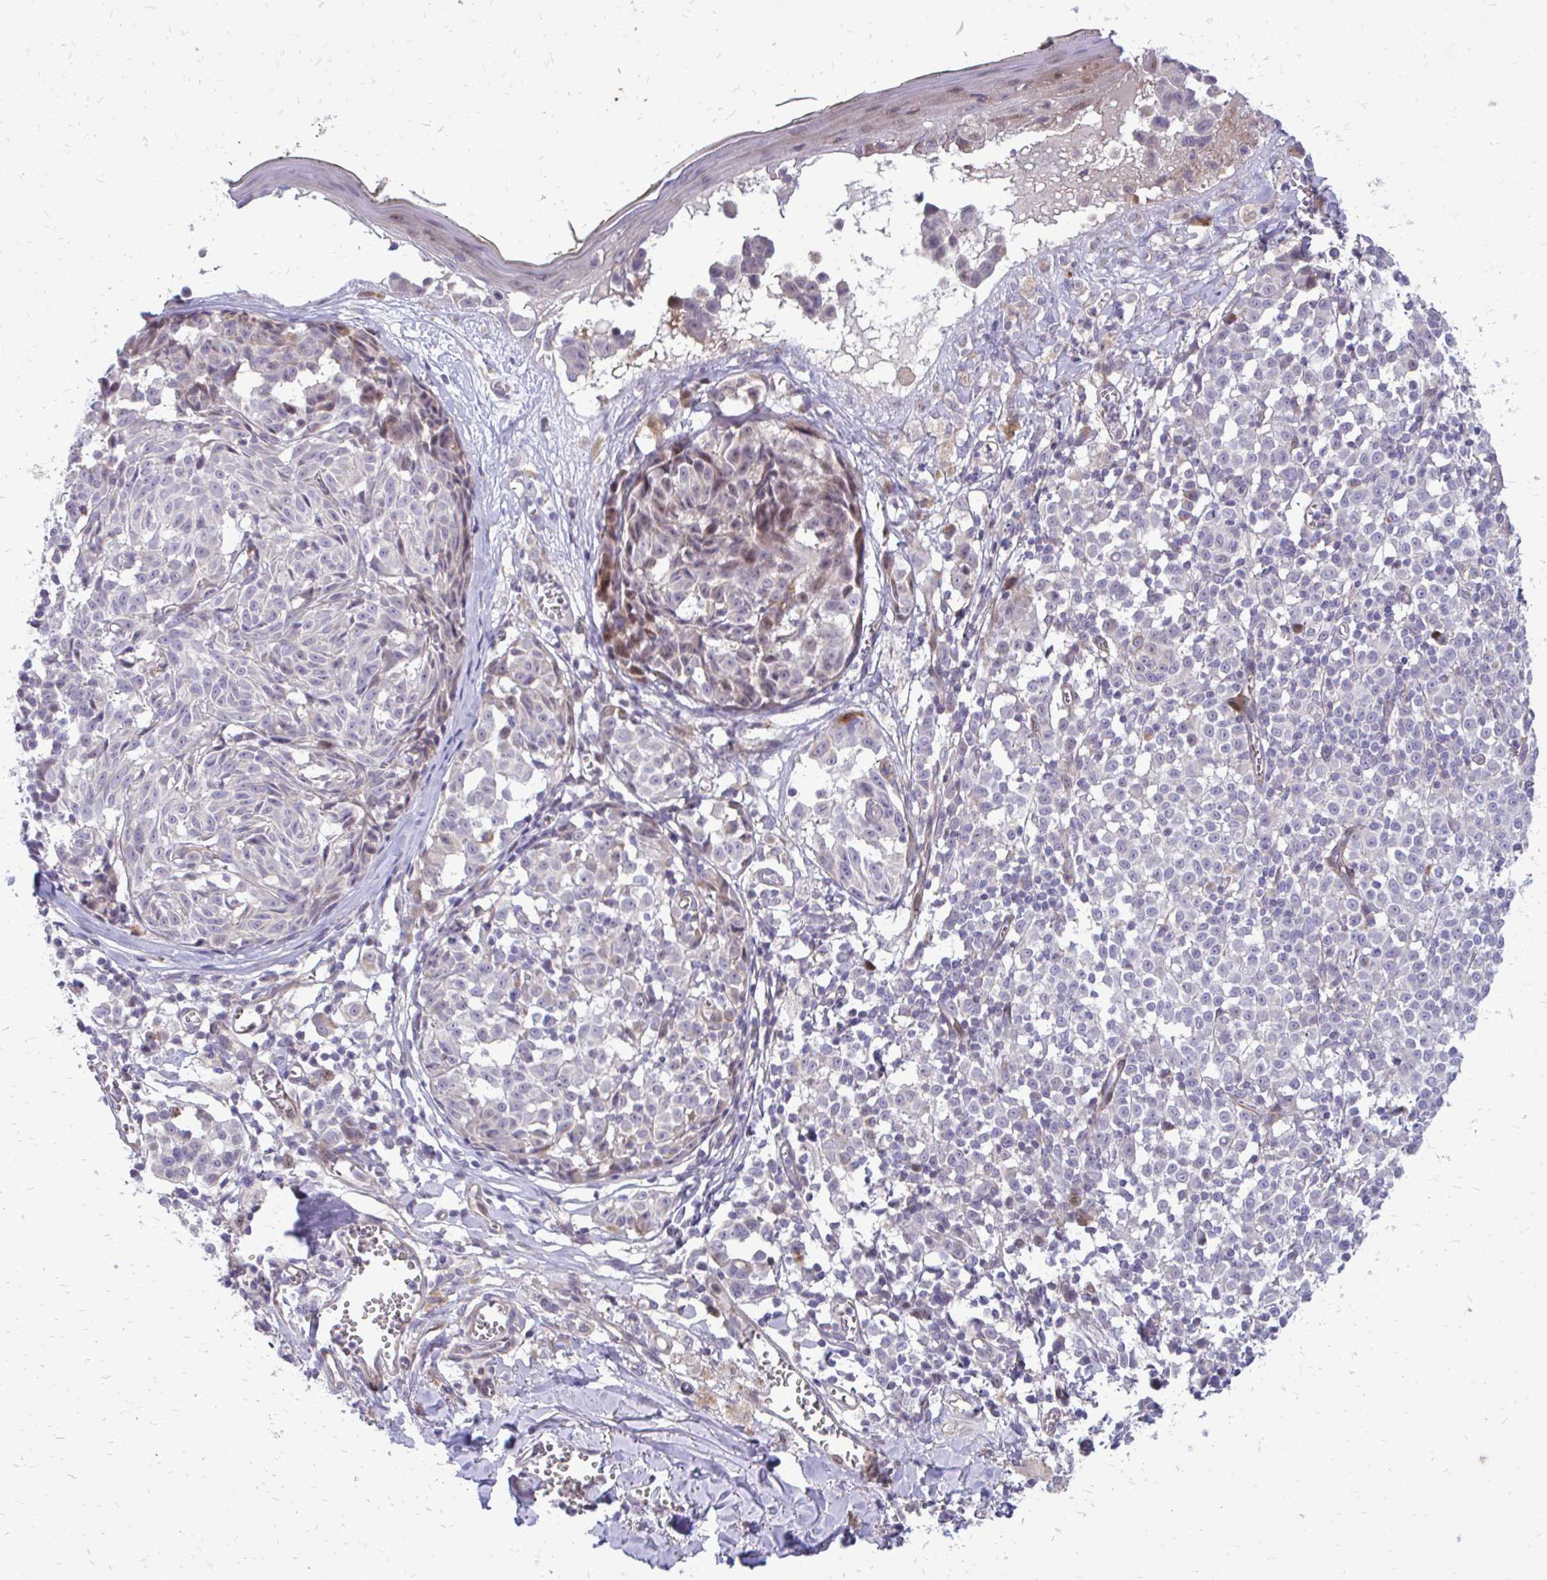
{"staining": {"intensity": "negative", "quantity": "none", "location": "none"}, "tissue": "melanoma", "cell_type": "Tumor cells", "image_type": "cancer", "snomed": [{"axis": "morphology", "description": "Malignant melanoma, NOS"}, {"axis": "topography", "description": "Skin"}], "caption": "Immunohistochemistry micrograph of neoplastic tissue: malignant melanoma stained with DAB exhibits no significant protein staining in tumor cells.", "gene": "PPDPFL", "patient": {"sex": "female", "age": 43}}